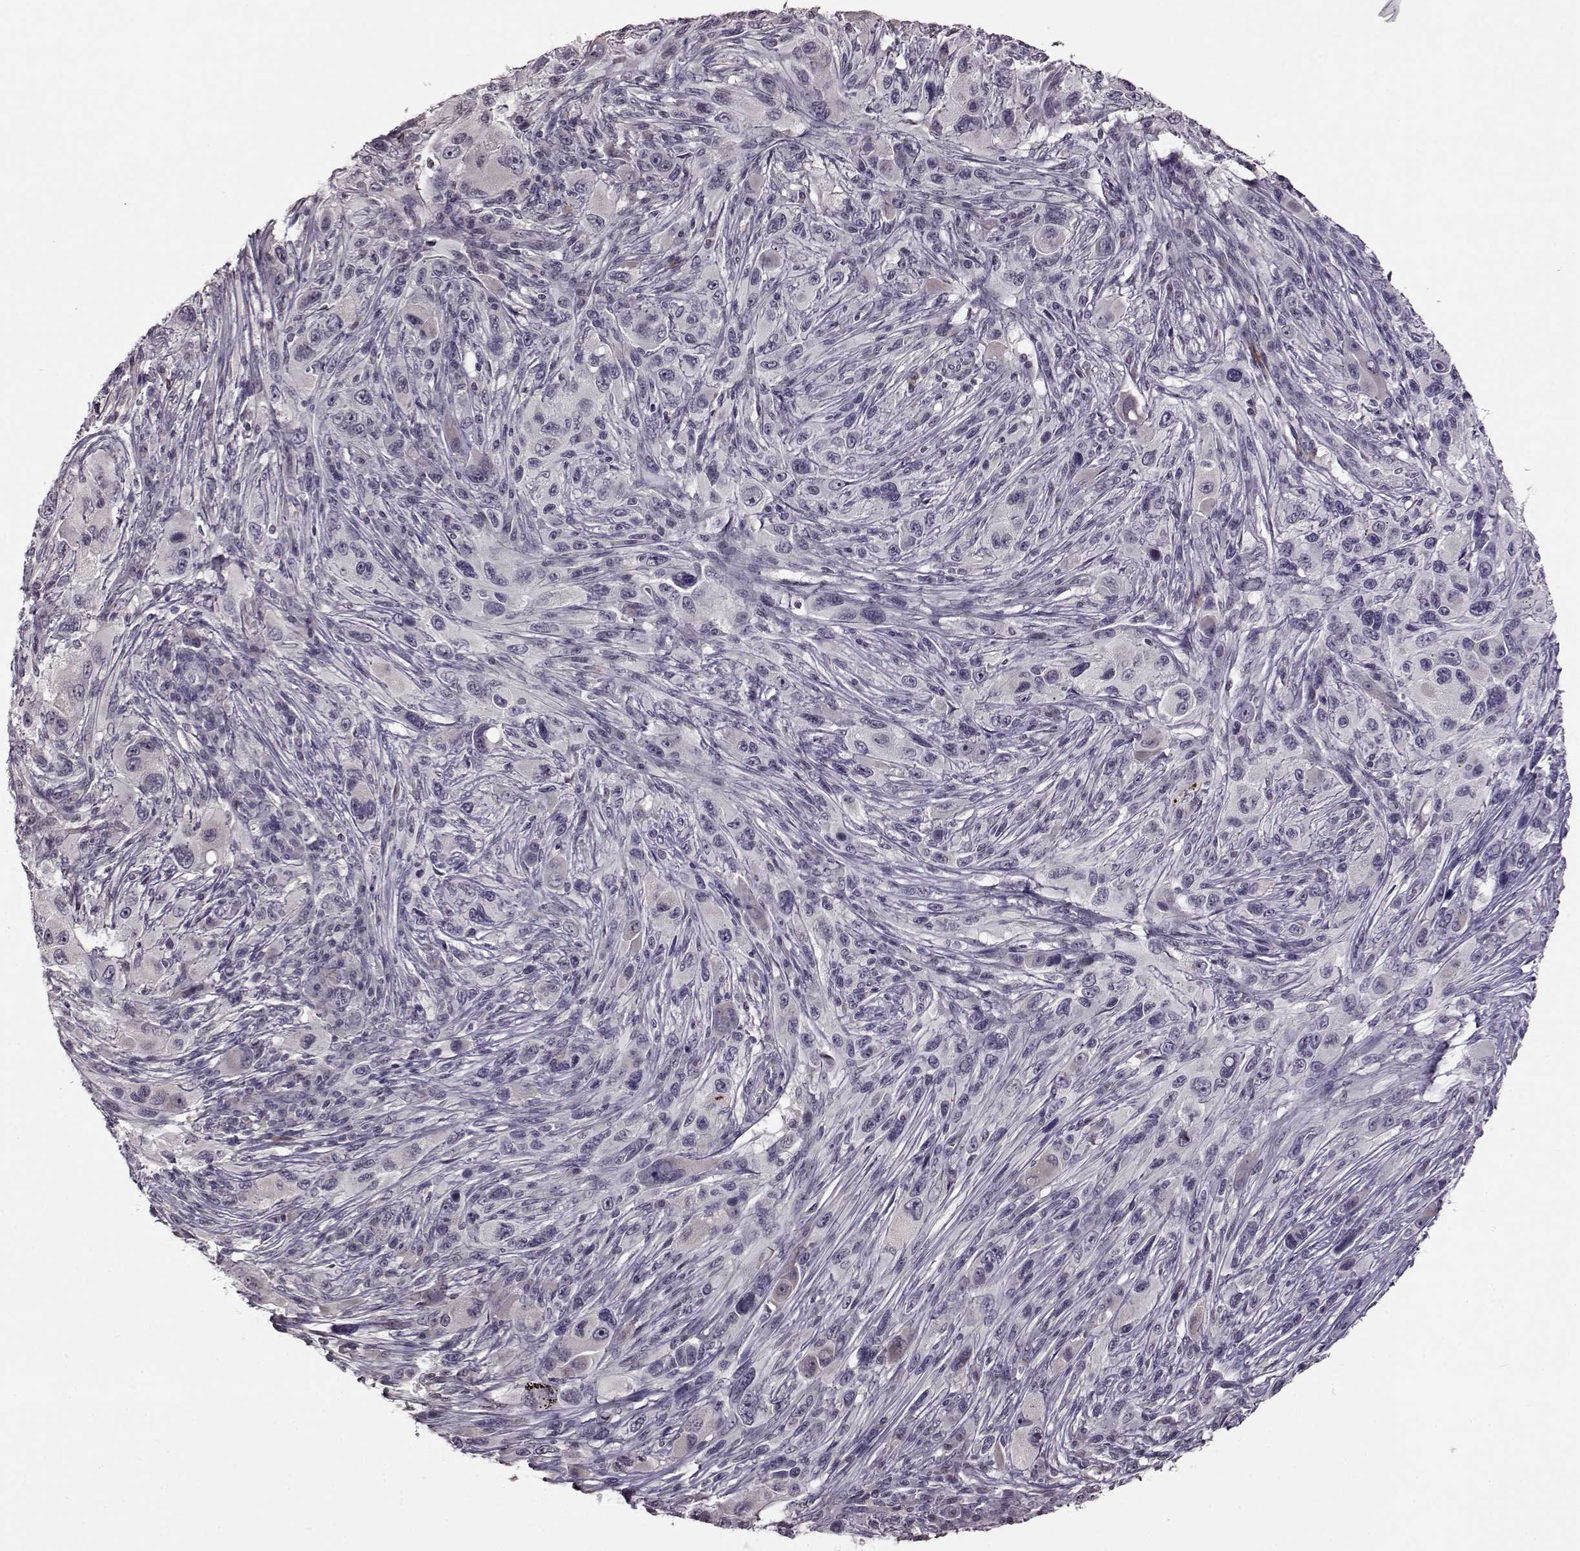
{"staining": {"intensity": "negative", "quantity": "none", "location": "none"}, "tissue": "melanoma", "cell_type": "Tumor cells", "image_type": "cancer", "snomed": [{"axis": "morphology", "description": "Malignant melanoma, NOS"}, {"axis": "topography", "description": "Skin"}], "caption": "Protein analysis of melanoma demonstrates no significant positivity in tumor cells.", "gene": "FSHB", "patient": {"sex": "male", "age": 53}}